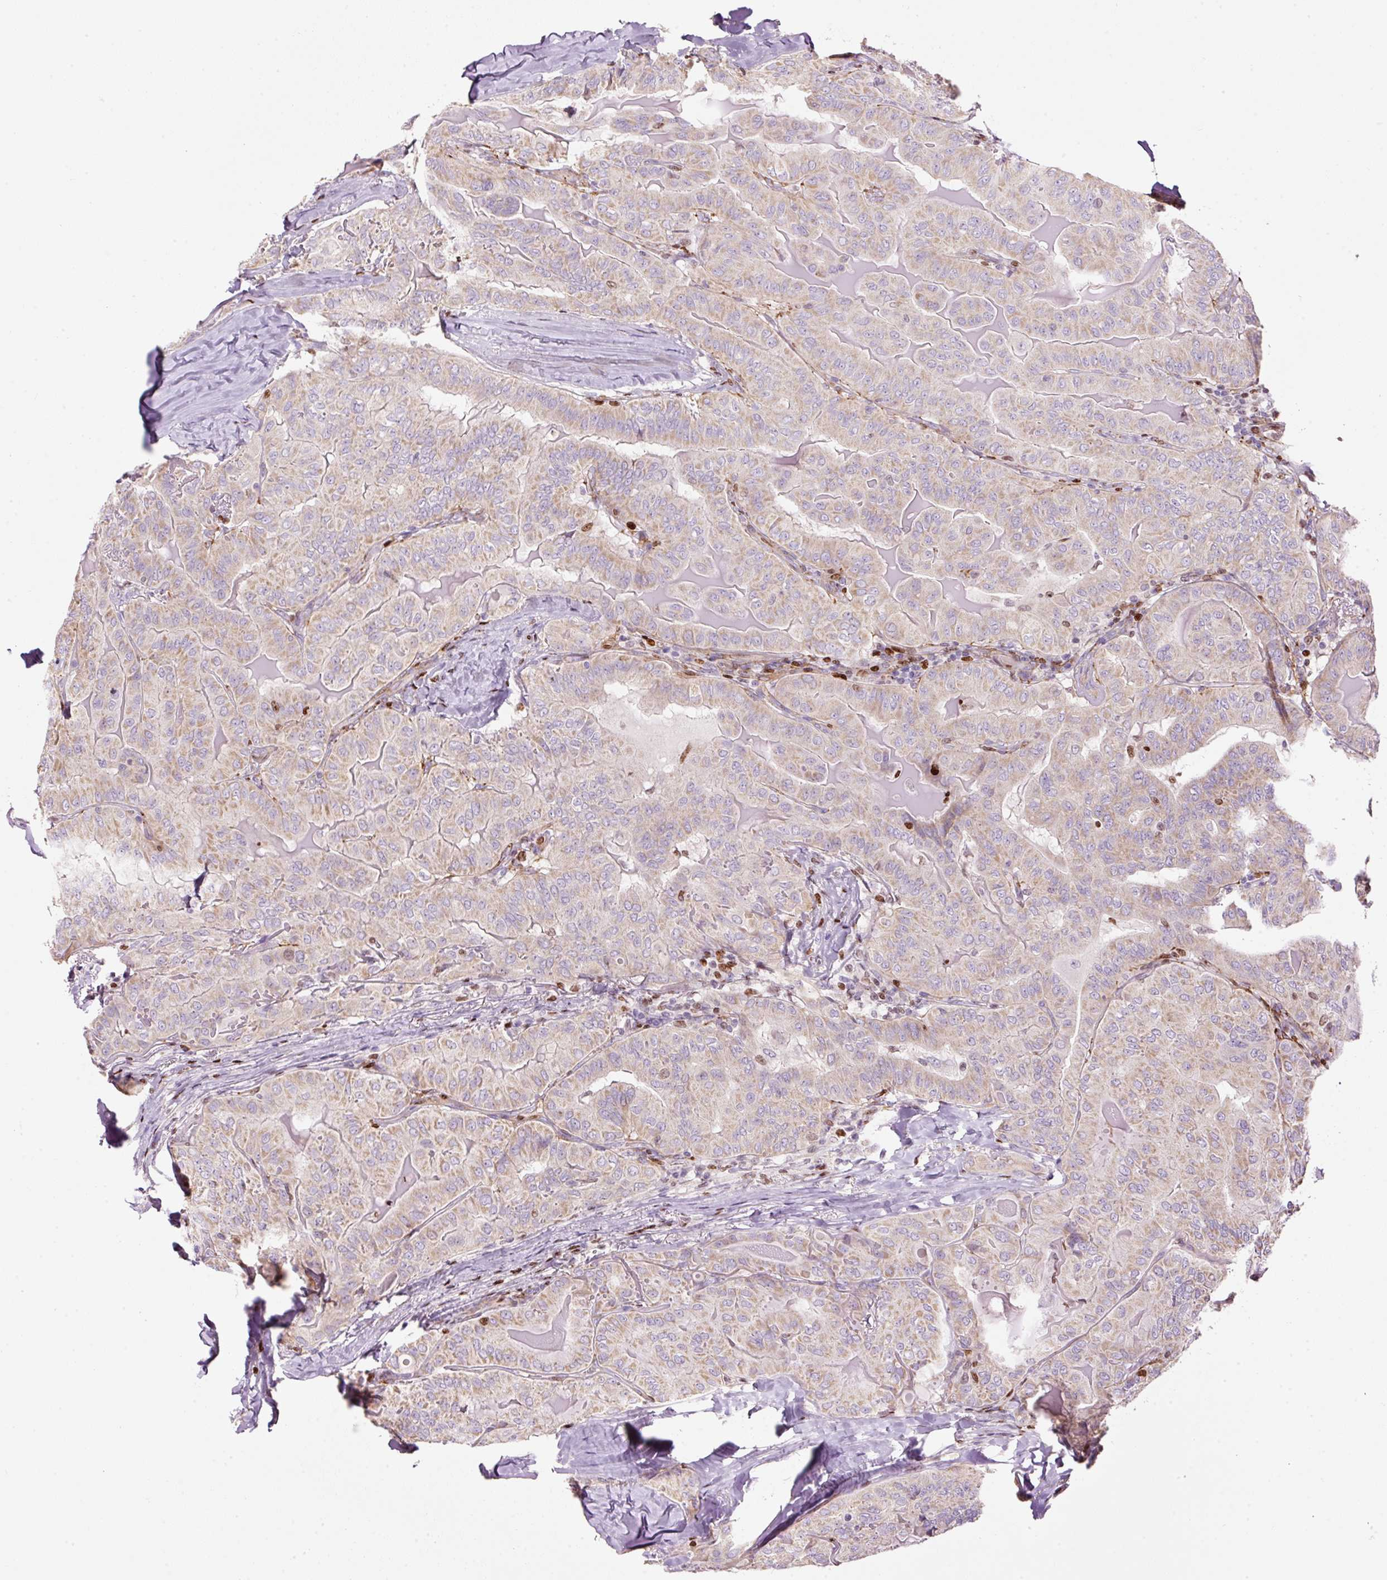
{"staining": {"intensity": "weak", "quantity": "25%-75%", "location": "cytoplasmic/membranous"}, "tissue": "thyroid cancer", "cell_type": "Tumor cells", "image_type": "cancer", "snomed": [{"axis": "morphology", "description": "Papillary adenocarcinoma, NOS"}, {"axis": "topography", "description": "Thyroid gland"}], "caption": "A histopathology image of human papillary adenocarcinoma (thyroid) stained for a protein demonstrates weak cytoplasmic/membranous brown staining in tumor cells.", "gene": "TMEM8B", "patient": {"sex": "female", "age": 68}}